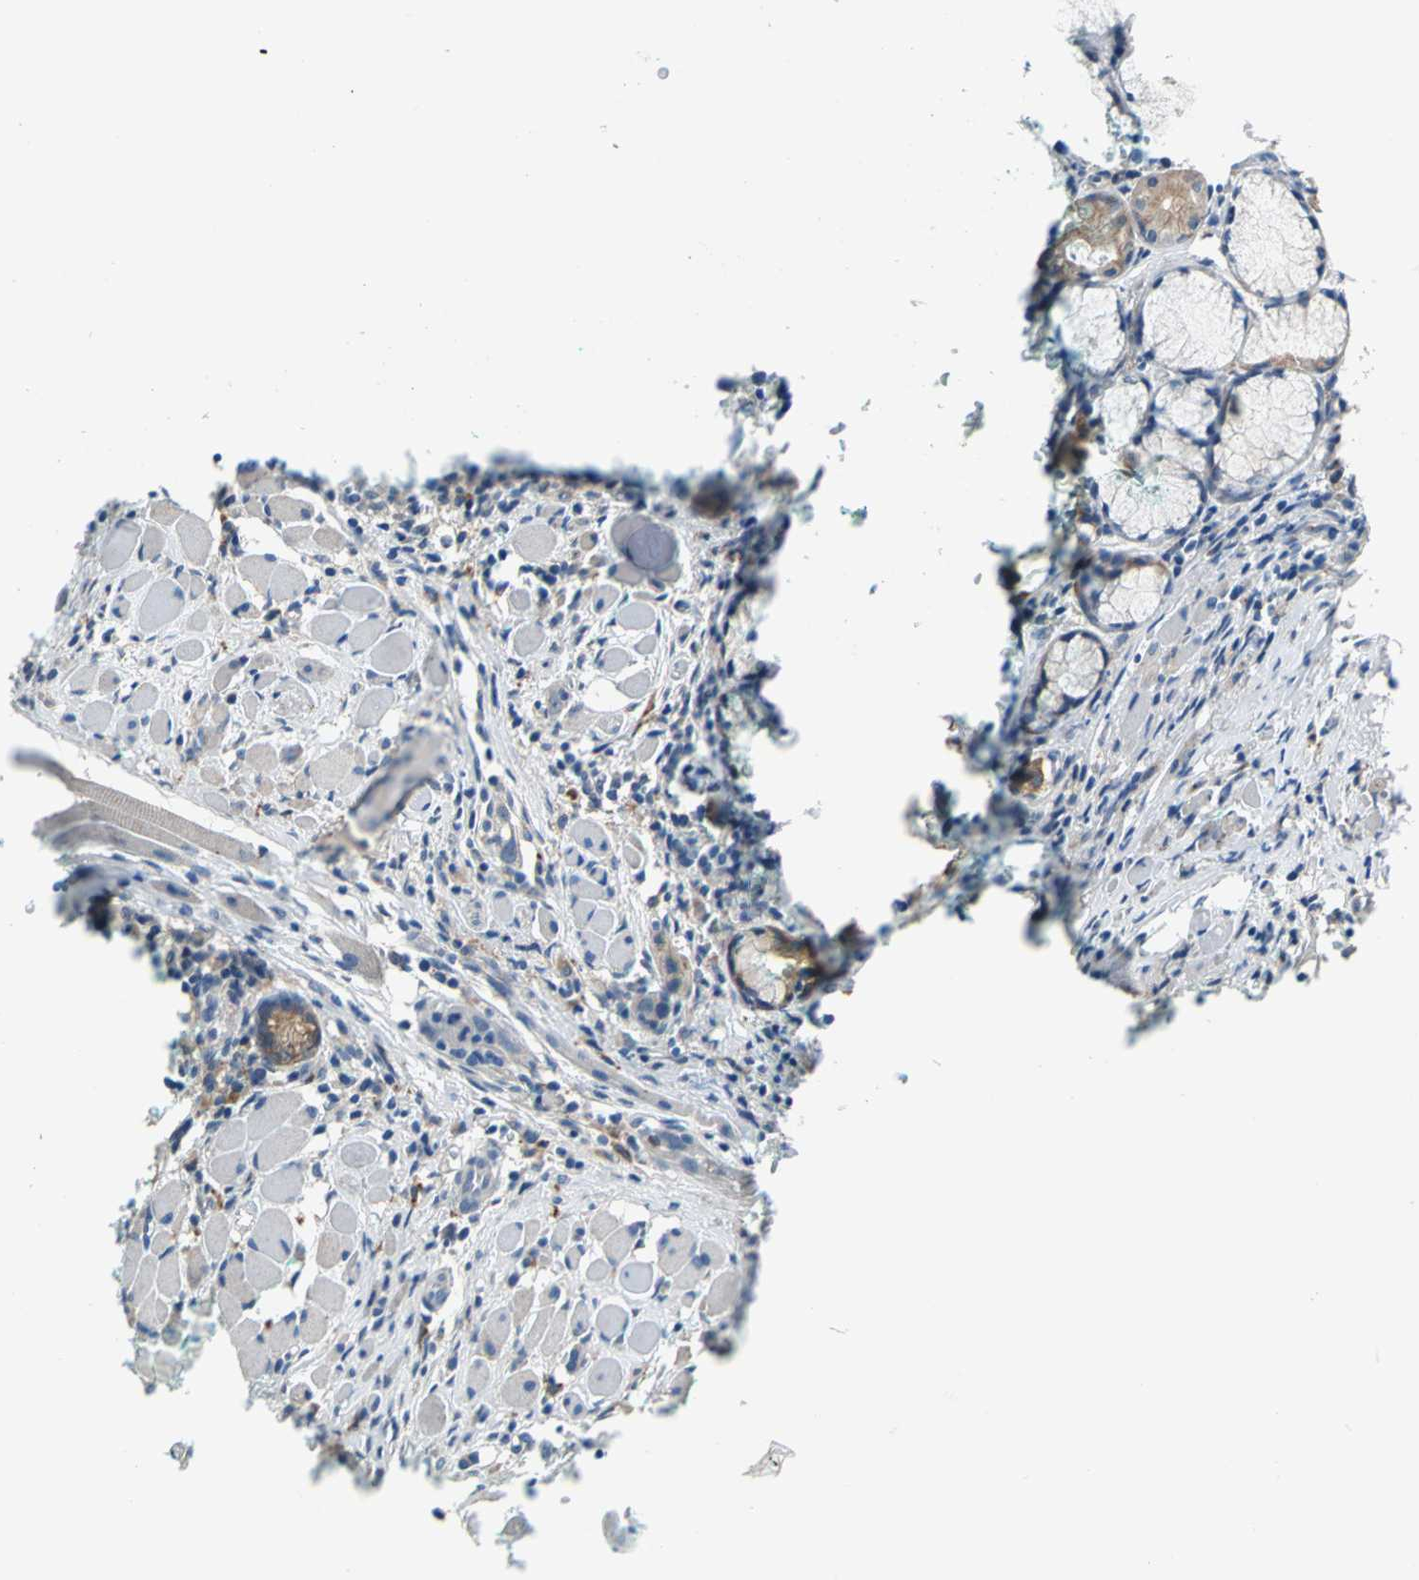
{"staining": {"intensity": "weak", "quantity": "<25%", "location": "cytoplasmic/membranous"}, "tissue": "head and neck cancer", "cell_type": "Tumor cells", "image_type": "cancer", "snomed": [{"axis": "morphology", "description": "Squamous cell carcinoma, NOS"}, {"axis": "topography", "description": "Oral tissue"}, {"axis": "topography", "description": "Head-Neck"}], "caption": "Tumor cells are negative for protein expression in human head and neck squamous cell carcinoma. (Brightfield microscopy of DAB immunohistochemistry at high magnification).", "gene": "RASD2", "patient": {"sex": "female", "age": 50}}